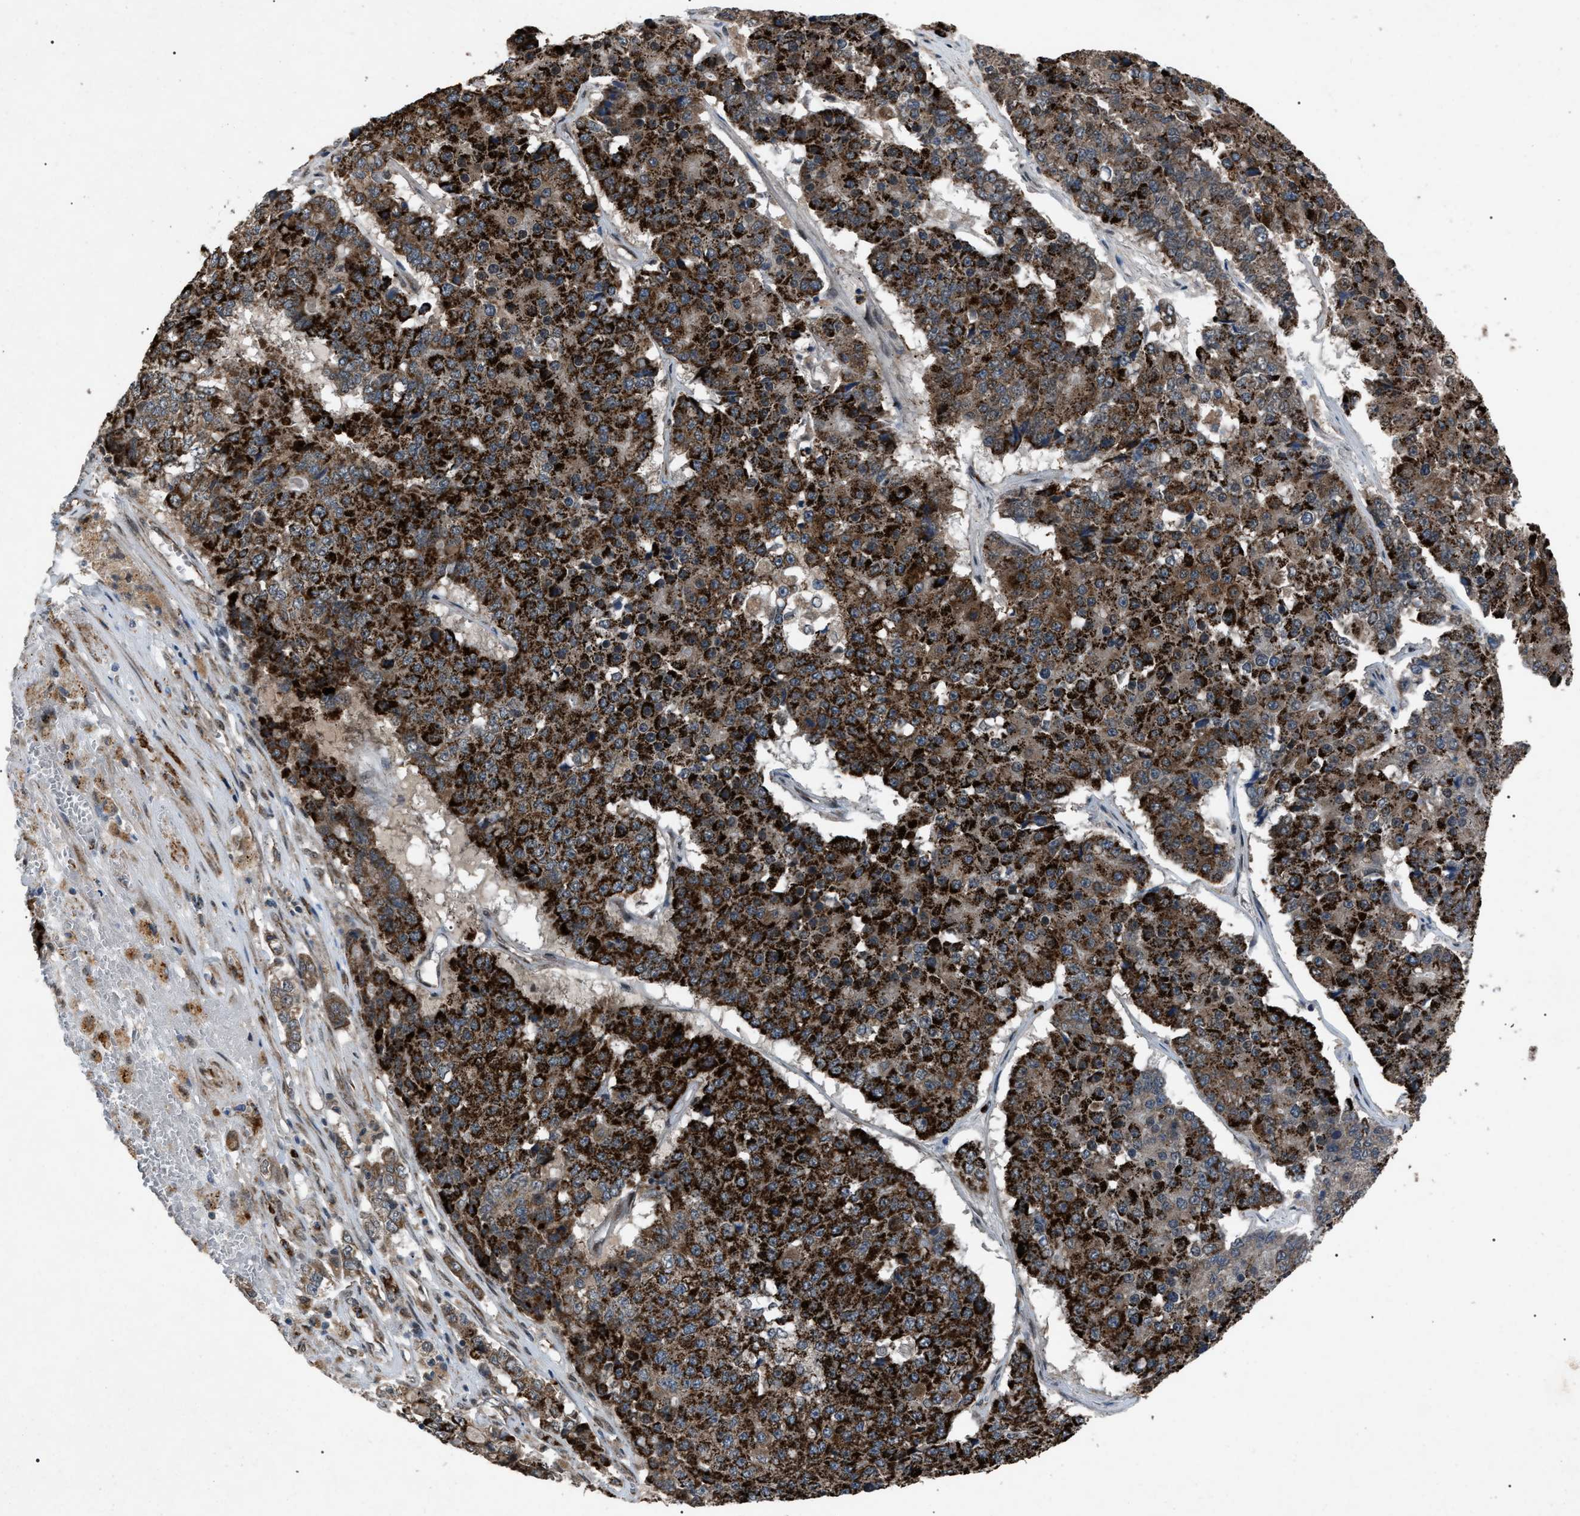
{"staining": {"intensity": "strong", "quantity": ">75%", "location": "cytoplasmic/membranous"}, "tissue": "pancreatic cancer", "cell_type": "Tumor cells", "image_type": "cancer", "snomed": [{"axis": "morphology", "description": "Adenocarcinoma, NOS"}, {"axis": "topography", "description": "Pancreas"}], "caption": "Protein staining of pancreatic adenocarcinoma tissue exhibits strong cytoplasmic/membranous positivity in about >75% of tumor cells. The staining was performed using DAB to visualize the protein expression in brown, while the nuclei were stained in blue with hematoxylin (Magnification: 20x).", "gene": "ZFAND2A", "patient": {"sex": "male", "age": 50}}